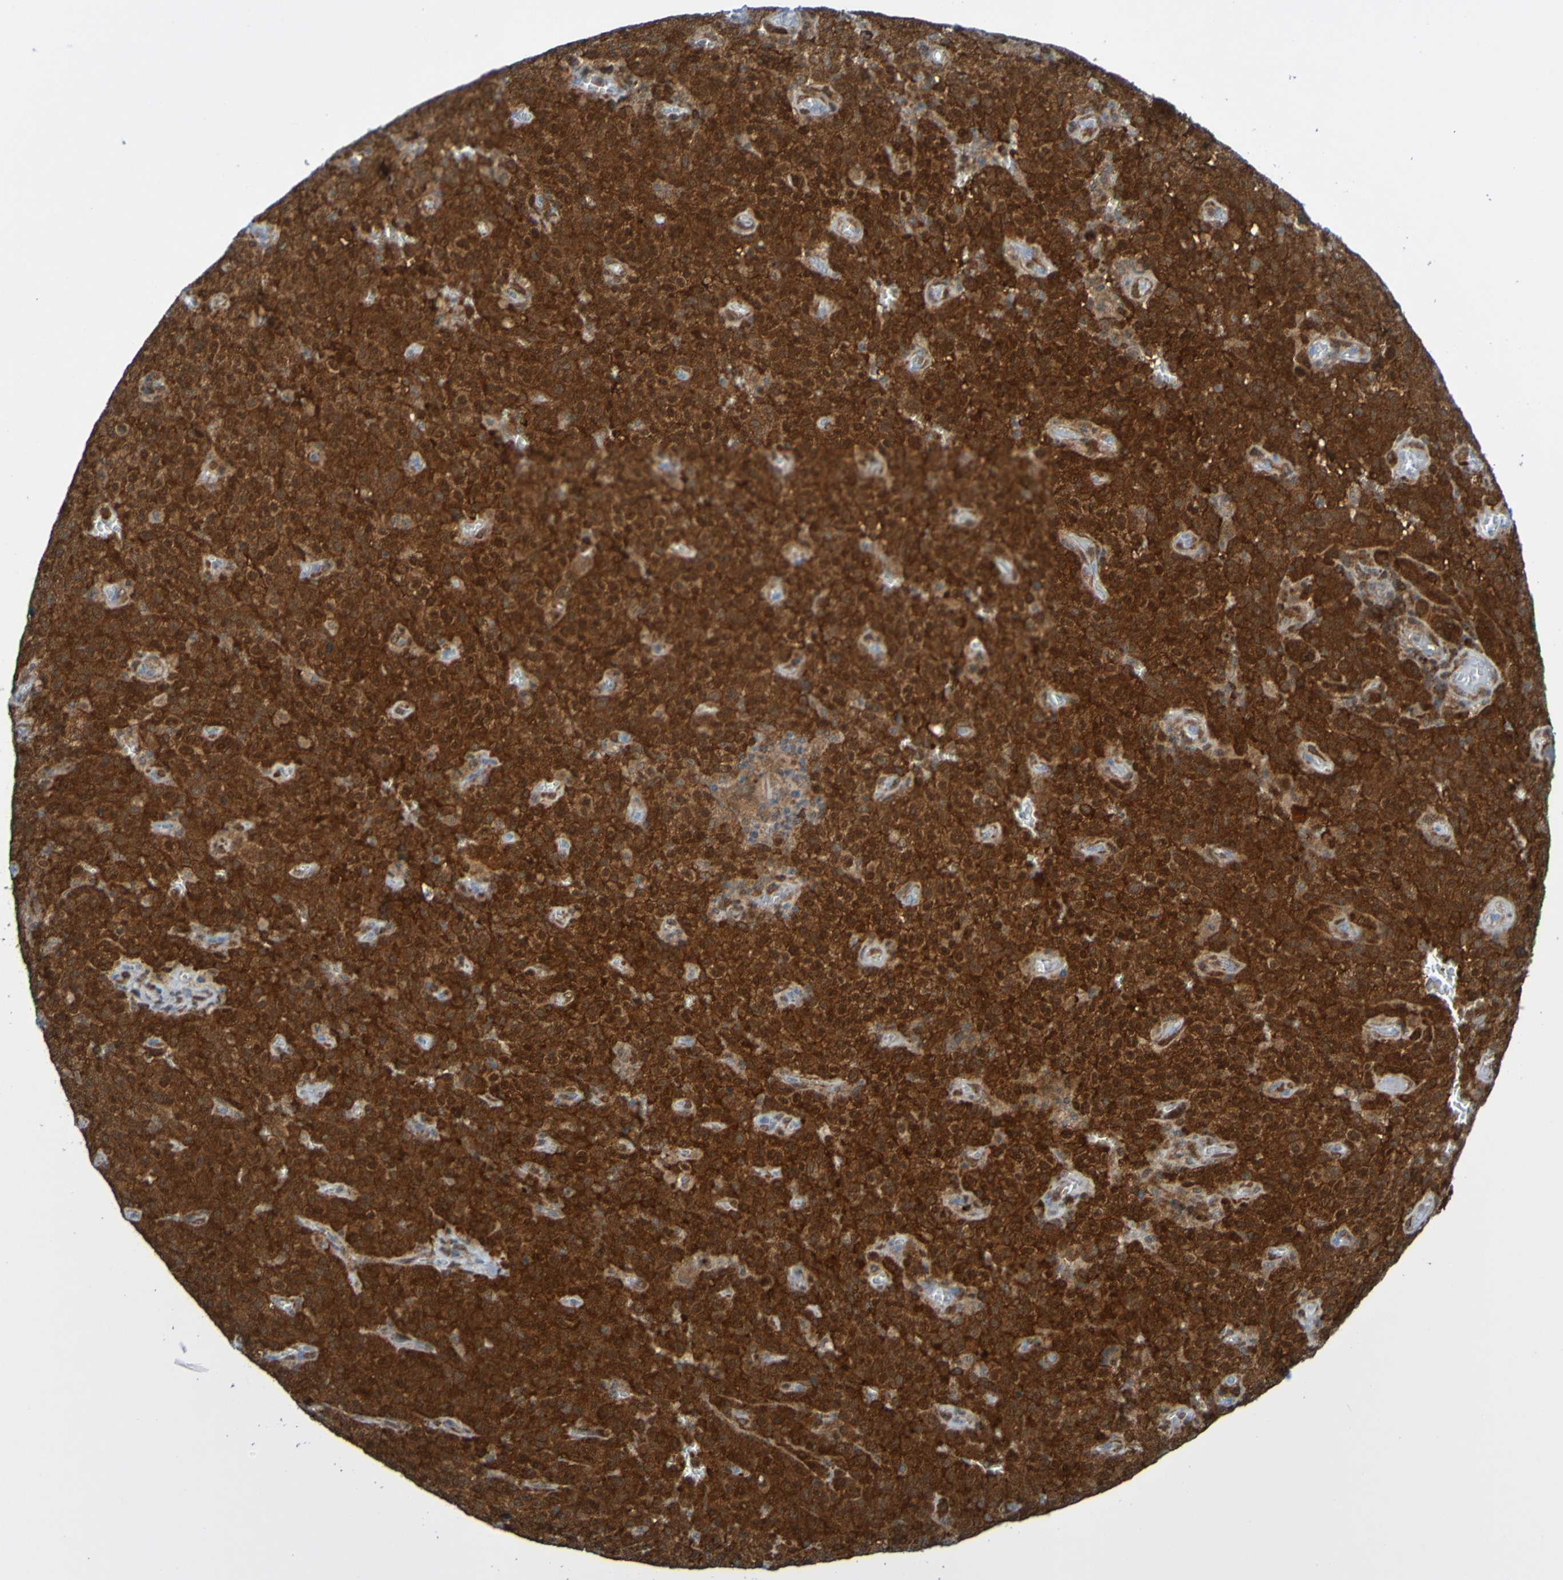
{"staining": {"intensity": "strong", "quantity": ">75%", "location": "cytoplasmic/membranous"}, "tissue": "melanoma", "cell_type": "Tumor cells", "image_type": "cancer", "snomed": [{"axis": "morphology", "description": "Malignant melanoma, NOS"}, {"axis": "topography", "description": "Skin"}], "caption": "Protein analysis of melanoma tissue displays strong cytoplasmic/membranous positivity in approximately >75% of tumor cells. (DAB (3,3'-diaminobenzidine) IHC with brightfield microscopy, high magnification).", "gene": "ATIC", "patient": {"sex": "female", "age": 82}}